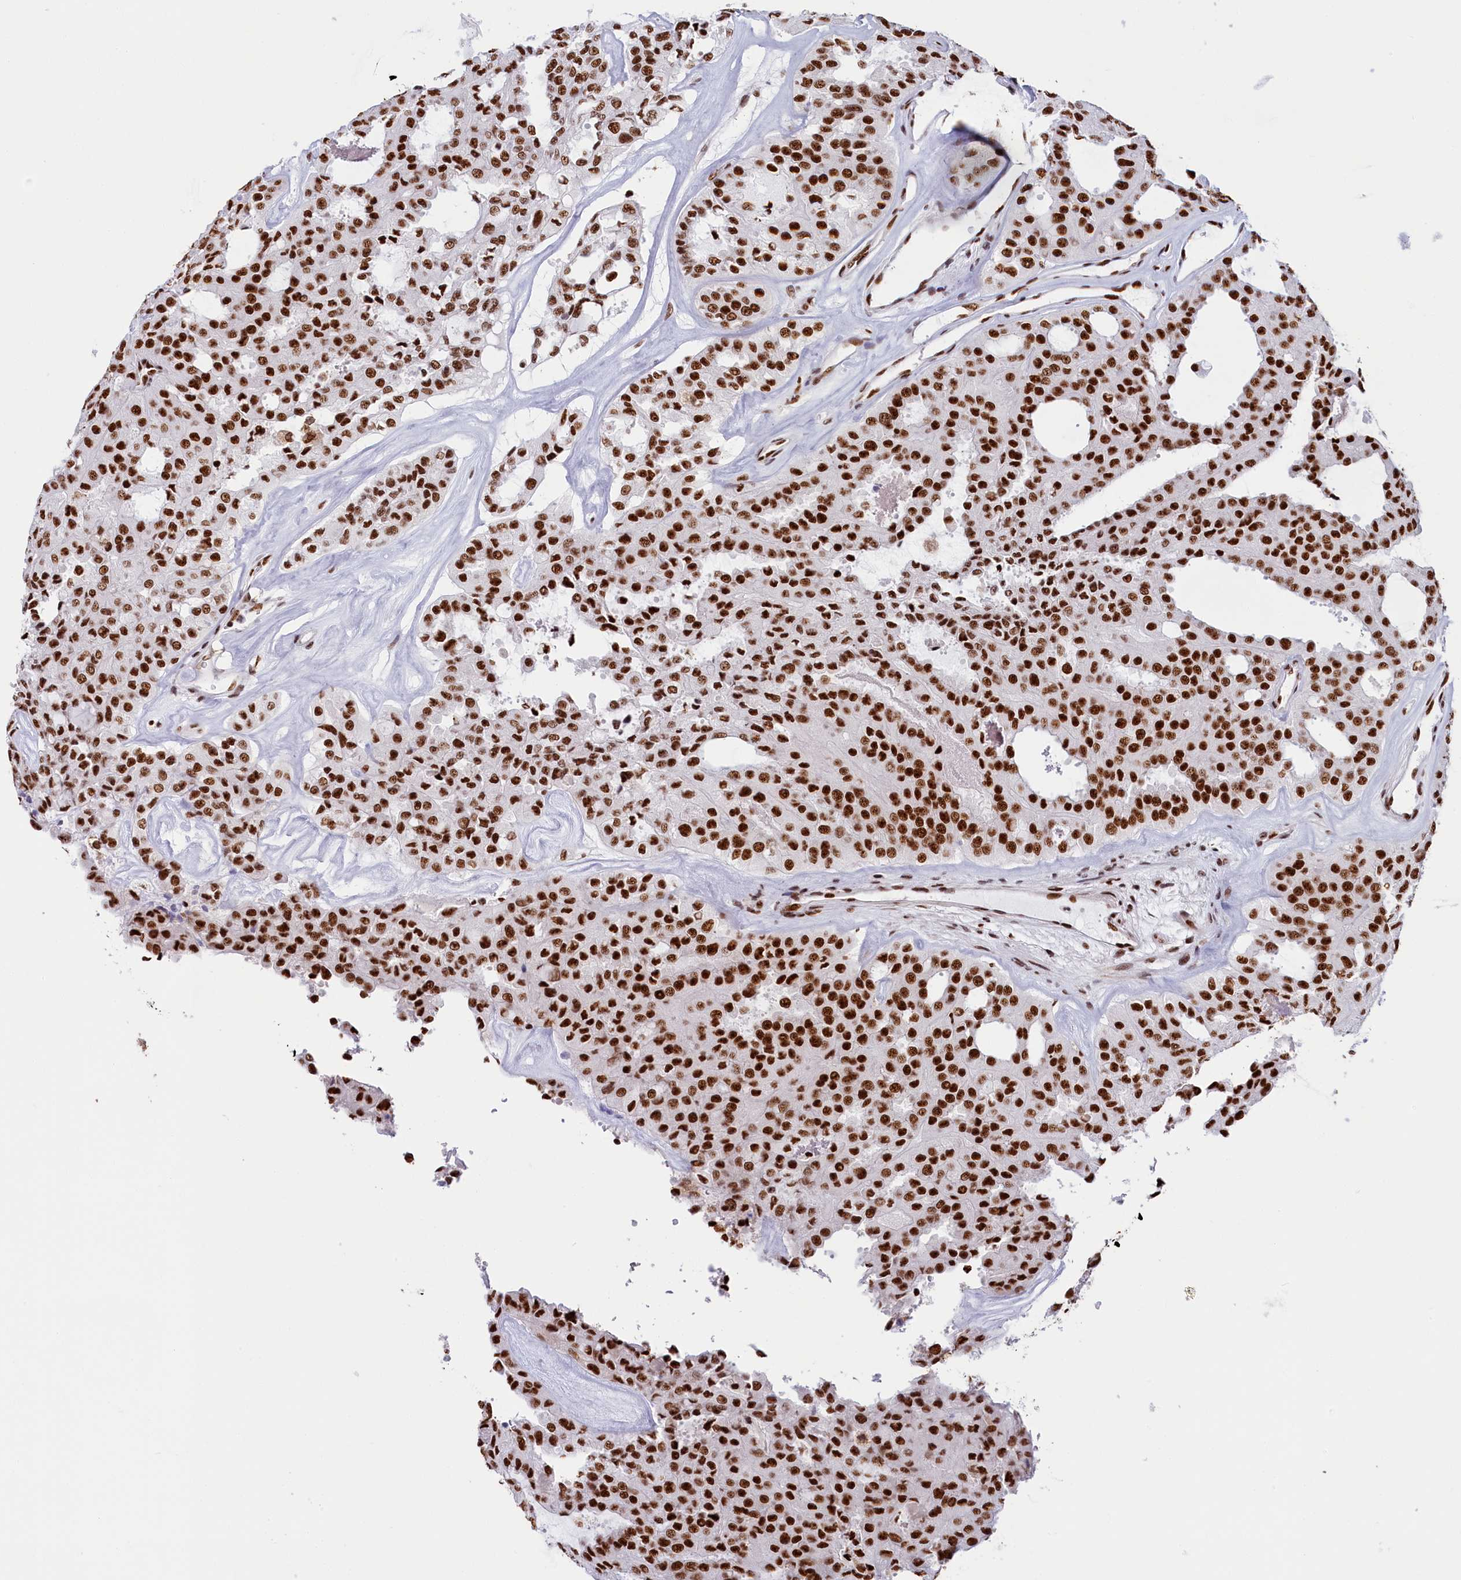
{"staining": {"intensity": "strong", "quantity": ">75%", "location": "nuclear"}, "tissue": "thyroid cancer", "cell_type": "Tumor cells", "image_type": "cancer", "snomed": [{"axis": "morphology", "description": "Follicular adenoma carcinoma, NOS"}, {"axis": "topography", "description": "Thyroid gland"}], "caption": "Protein expression by immunohistochemistry (IHC) reveals strong nuclear staining in approximately >75% of tumor cells in follicular adenoma carcinoma (thyroid).", "gene": "SNRNP70", "patient": {"sex": "male", "age": 75}}